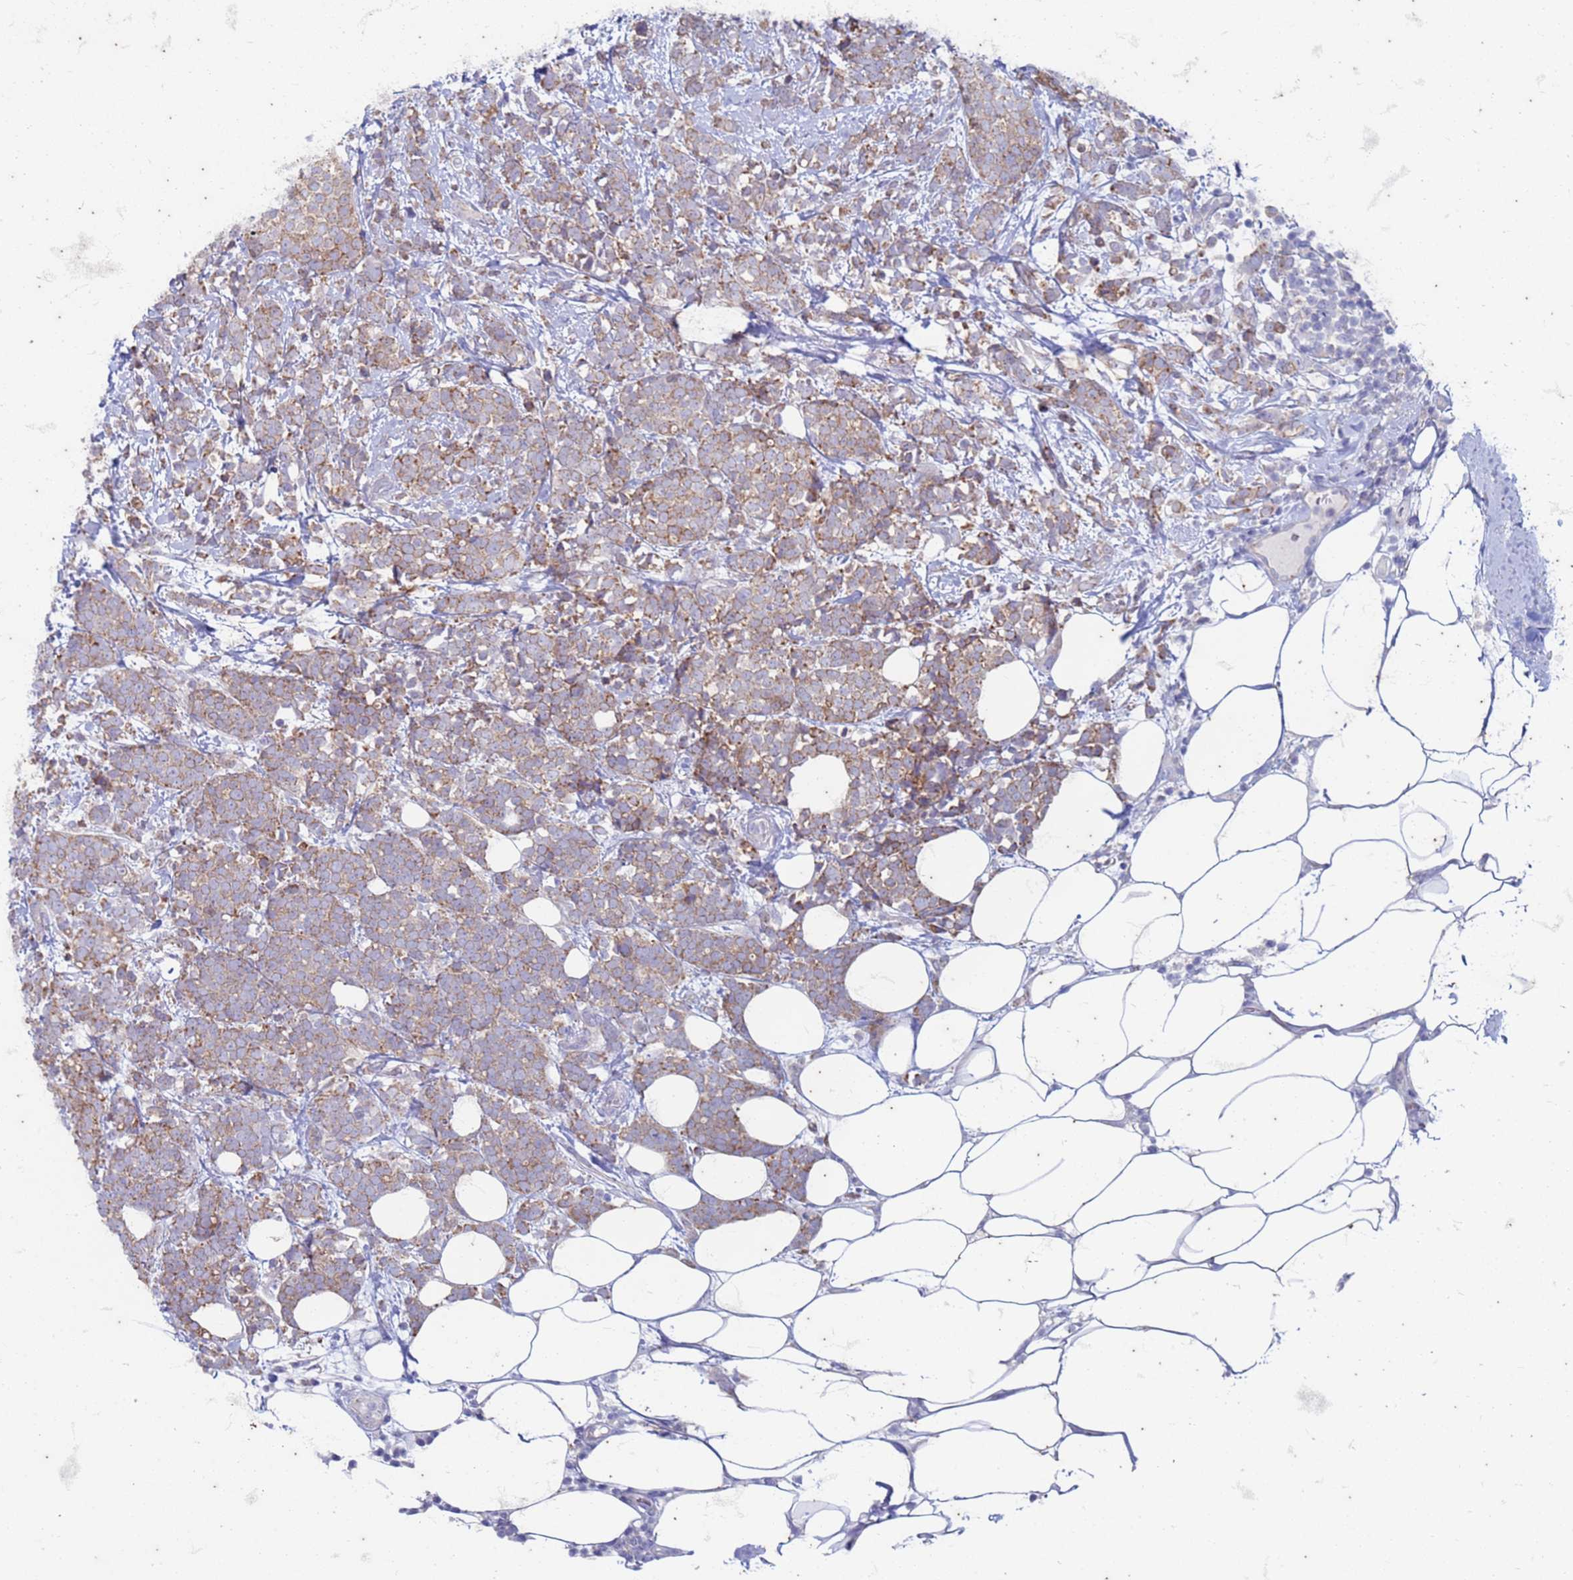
{"staining": {"intensity": "moderate", "quantity": "25%-75%", "location": "cytoplasmic/membranous"}, "tissue": "breast cancer", "cell_type": "Tumor cells", "image_type": "cancer", "snomed": [{"axis": "morphology", "description": "Lobular carcinoma"}, {"axis": "topography", "description": "Breast"}], "caption": "Immunohistochemical staining of breast cancer (lobular carcinoma) exhibits moderate cytoplasmic/membranous protein staining in about 25%-75% of tumor cells. (Stains: DAB in brown, nuclei in blue, Microscopy: brightfield microscopy at high magnification).", "gene": "SUCO", "patient": {"sex": "female", "age": 58}}